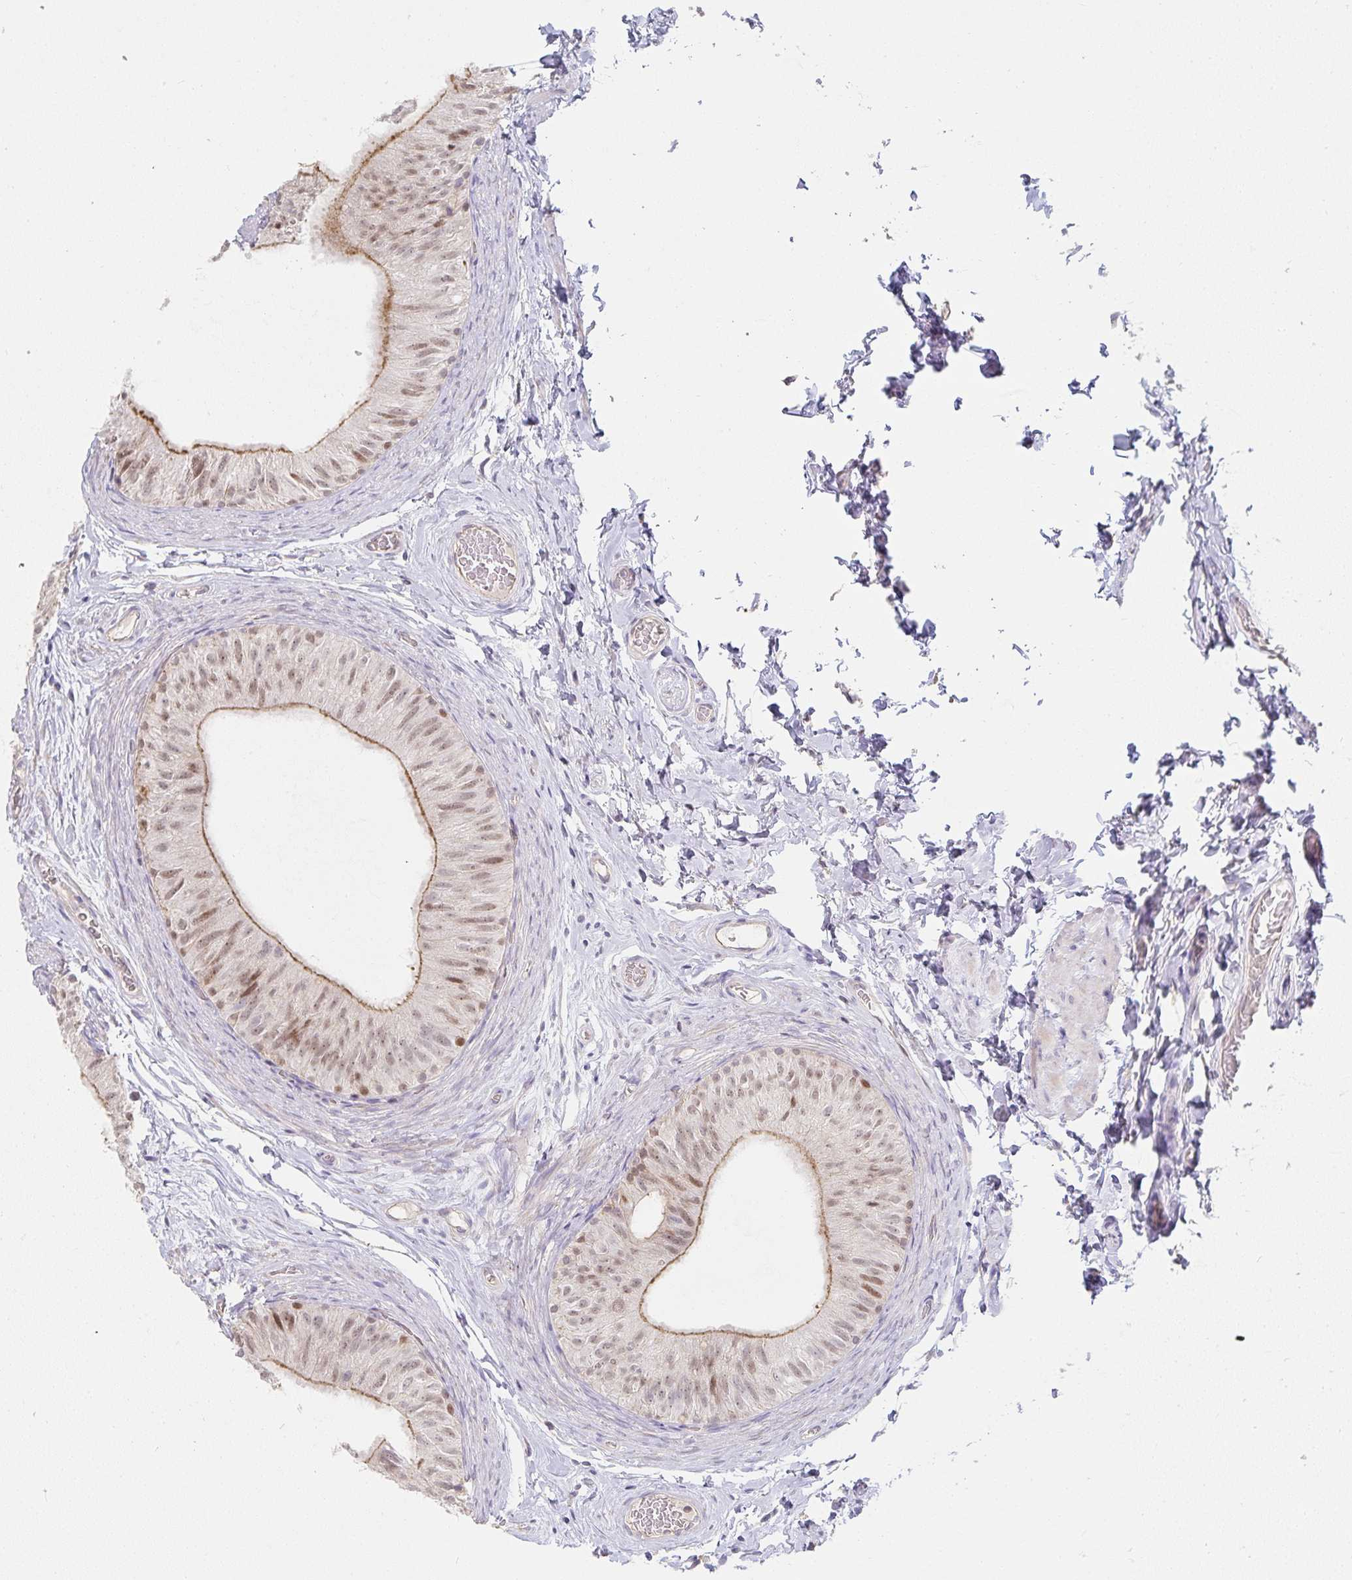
{"staining": {"intensity": "moderate", "quantity": "25%-75%", "location": "cytoplasmic/membranous,nuclear"}, "tissue": "epididymis", "cell_type": "Glandular cells", "image_type": "normal", "snomed": [{"axis": "morphology", "description": "Normal tissue, NOS"}, {"axis": "topography", "description": "Epididymis, spermatic cord, NOS"}, {"axis": "topography", "description": "Epididymis"}], "caption": "Immunohistochemical staining of unremarkable human epididymis displays 25%-75% levels of moderate cytoplasmic/membranous,nuclear protein staining in about 25%-75% of glandular cells.", "gene": "GATA3", "patient": {"sex": "male", "age": 31}}